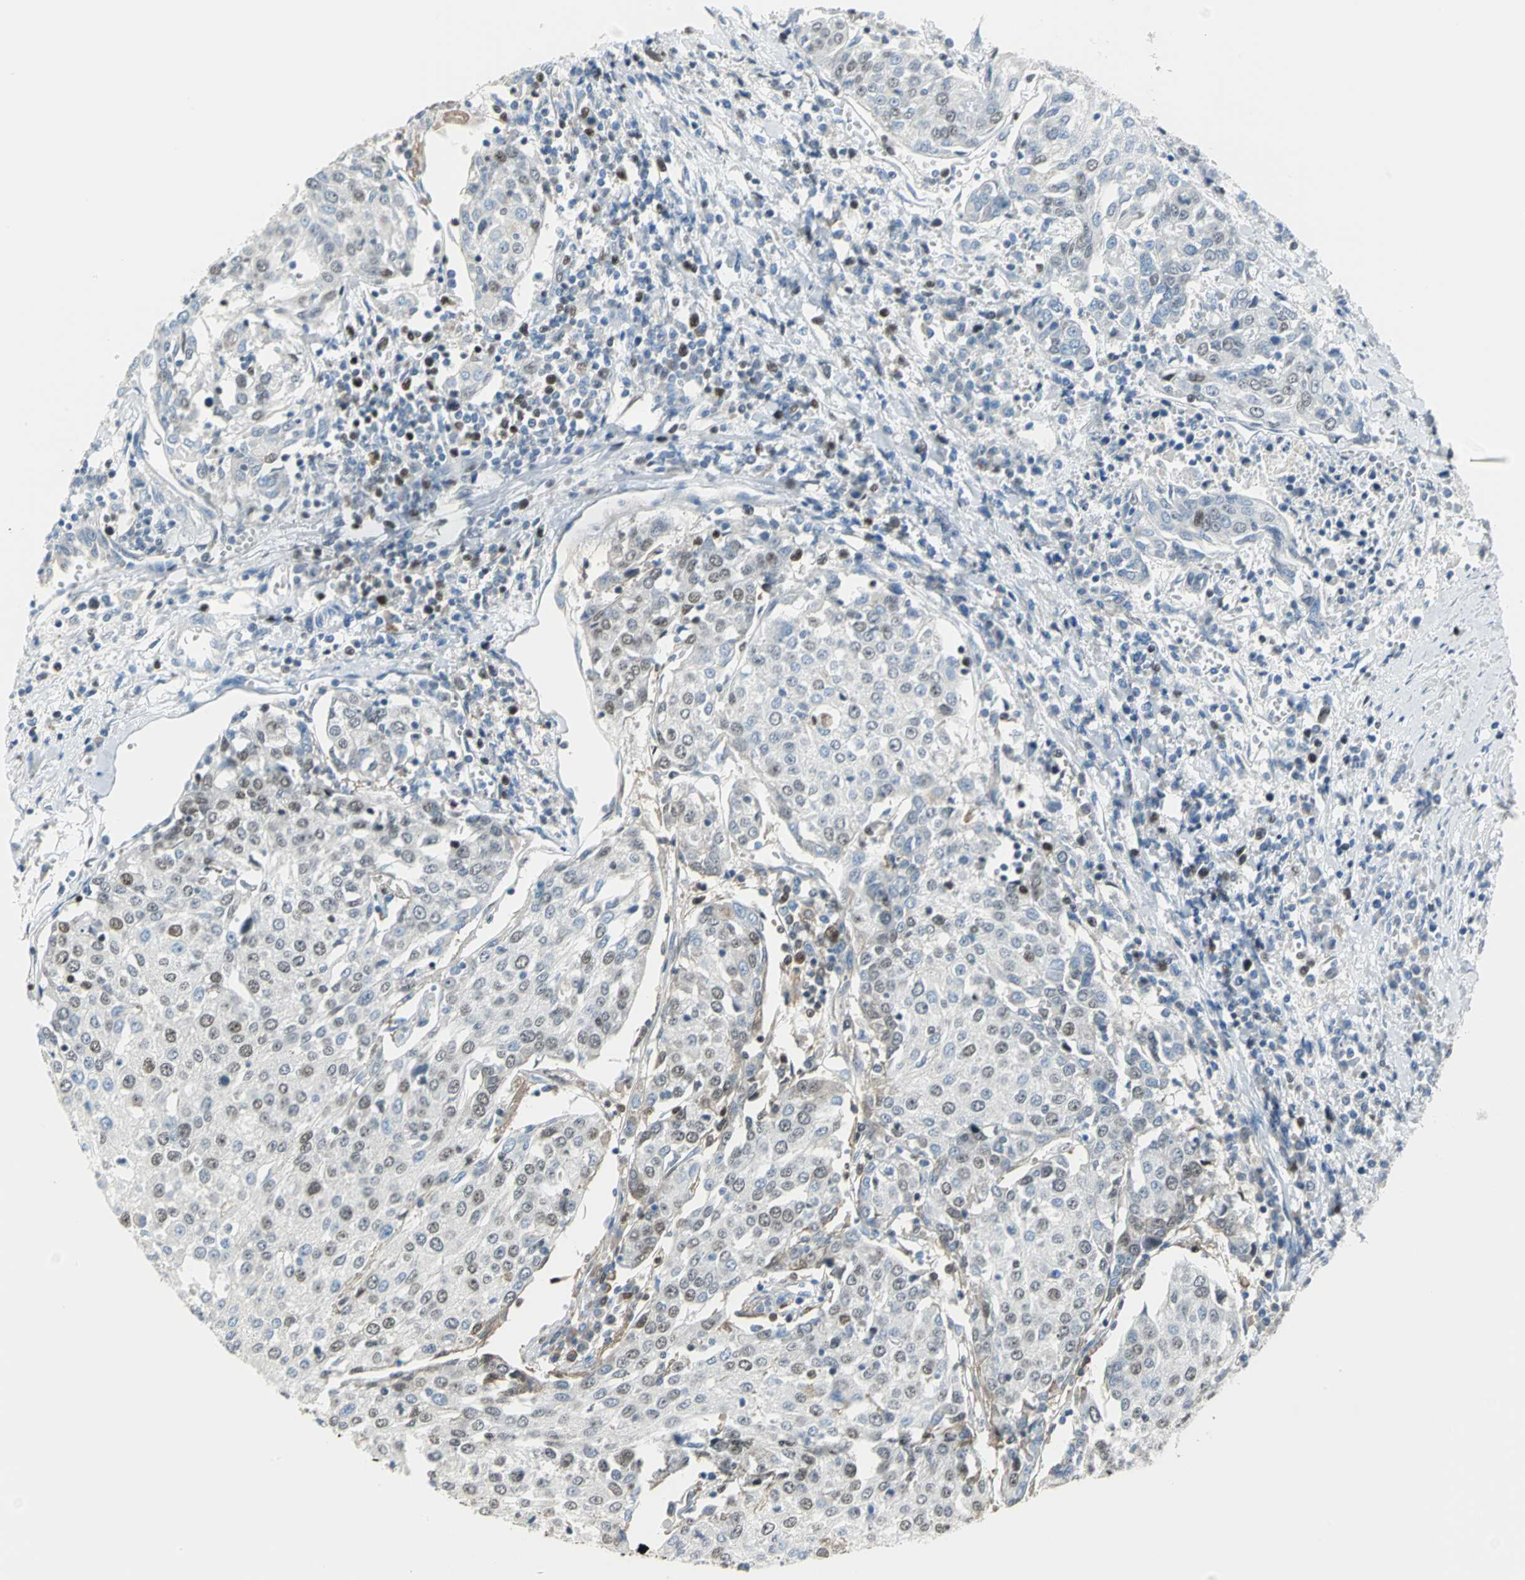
{"staining": {"intensity": "moderate", "quantity": "25%-75%", "location": "nuclear"}, "tissue": "urothelial cancer", "cell_type": "Tumor cells", "image_type": "cancer", "snomed": [{"axis": "morphology", "description": "Urothelial carcinoma, High grade"}, {"axis": "topography", "description": "Urinary bladder"}], "caption": "This micrograph shows urothelial cancer stained with immunohistochemistry (IHC) to label a protein in brown. The nuclear of tumor cells show moderate positivity for the protein. Nuclei are counter-stained blue.", "gene": "MCM3", "patient": {"sex": "female", "age": 85}}